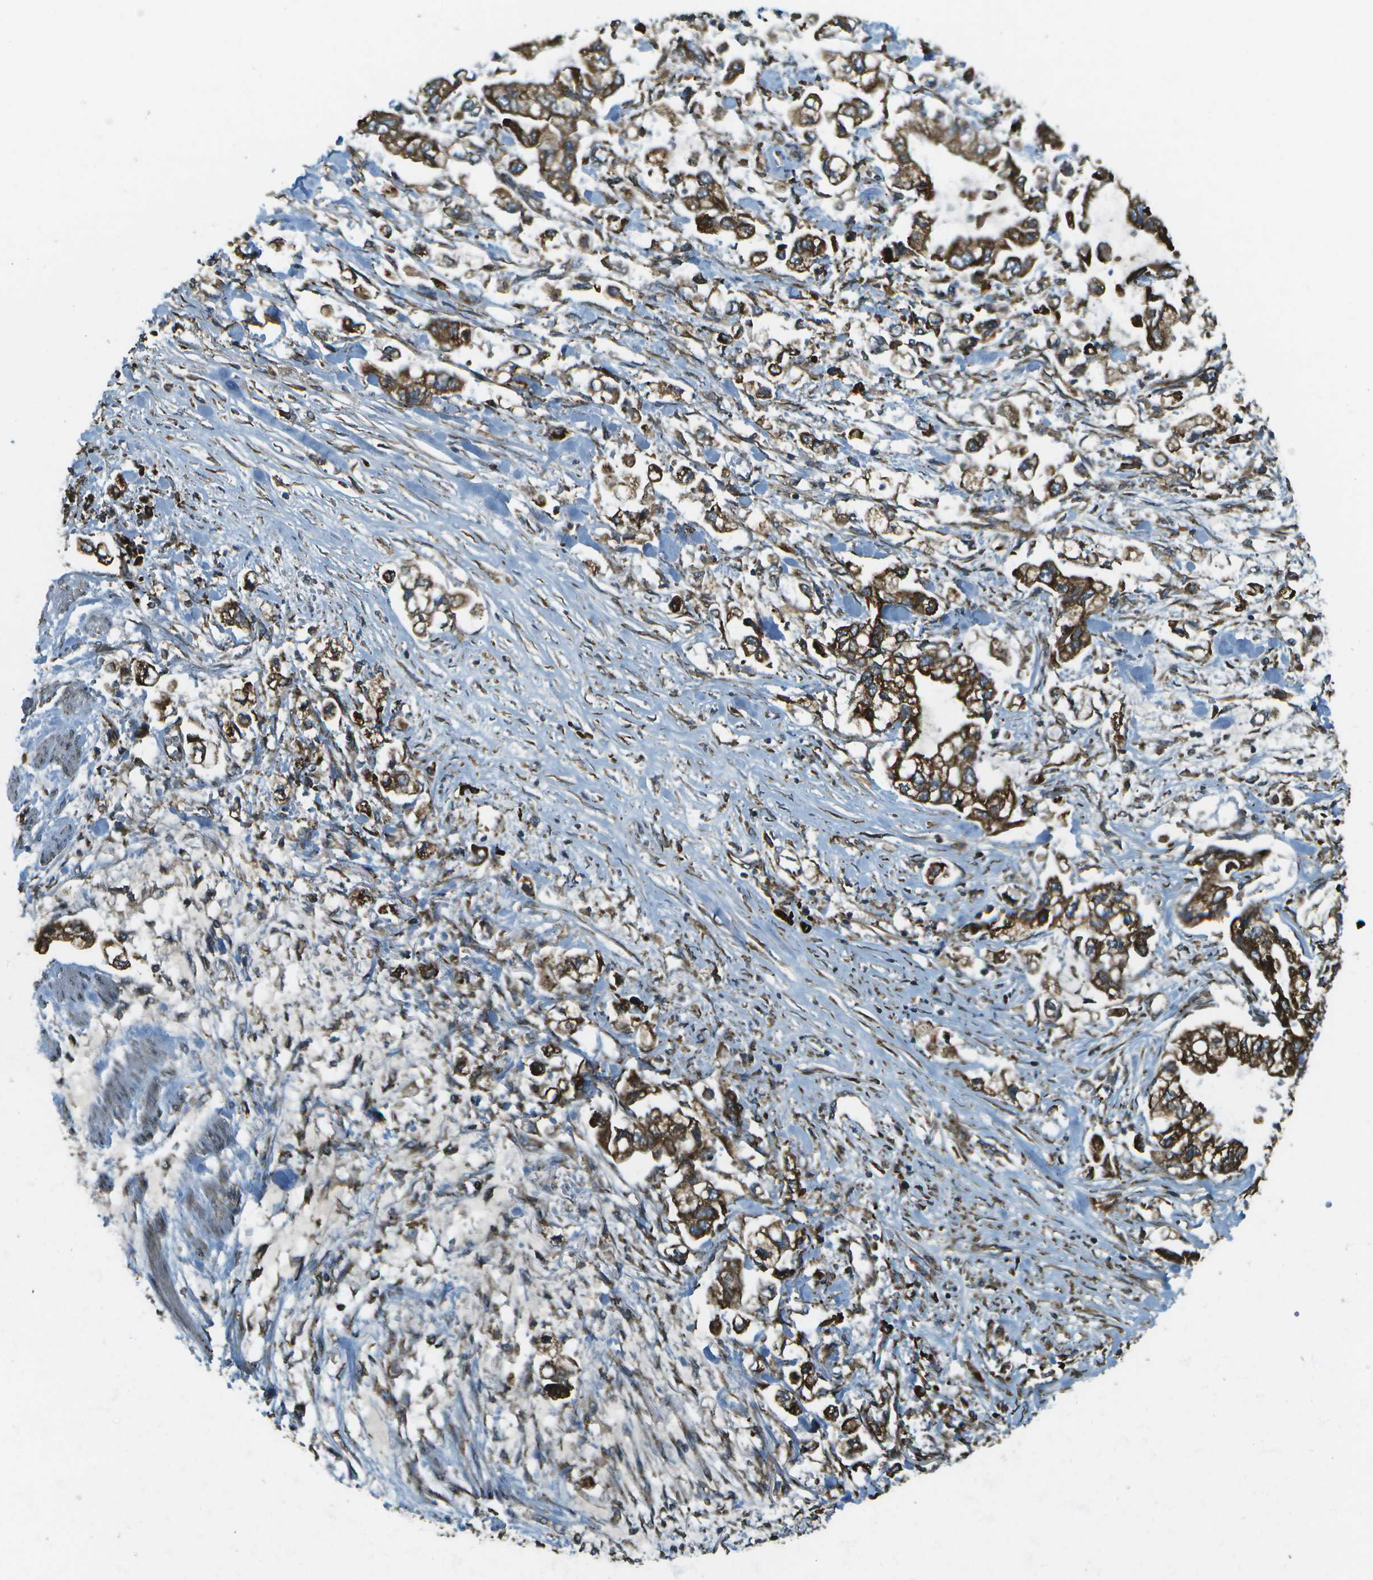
{"staining": {"intensity": "strong", "quantity": ">75%", "location": "cytoplasmic/membranous"}, "tissue": "stomach cancer", "cell_type": "Tumor cells", "image_type": "cancer", "snomed": [{"axis": "morphology", "description": "Normal tissue, NOS"}, {"axis": "morphology", "description": "Adenocarcinoma, NOS"}, {"axis": "topography", "description": "Stomach"}], "caption": "A high-resolution micrograph shows immunohistochemistry (IHC) staining of adenocarcinoma (stomach), which reveals strong cytoplasmic/membranous expression in approximately >75% of tumor cells.", "gene": "USP30", "patient": {"sex": "male", "age": 62}}